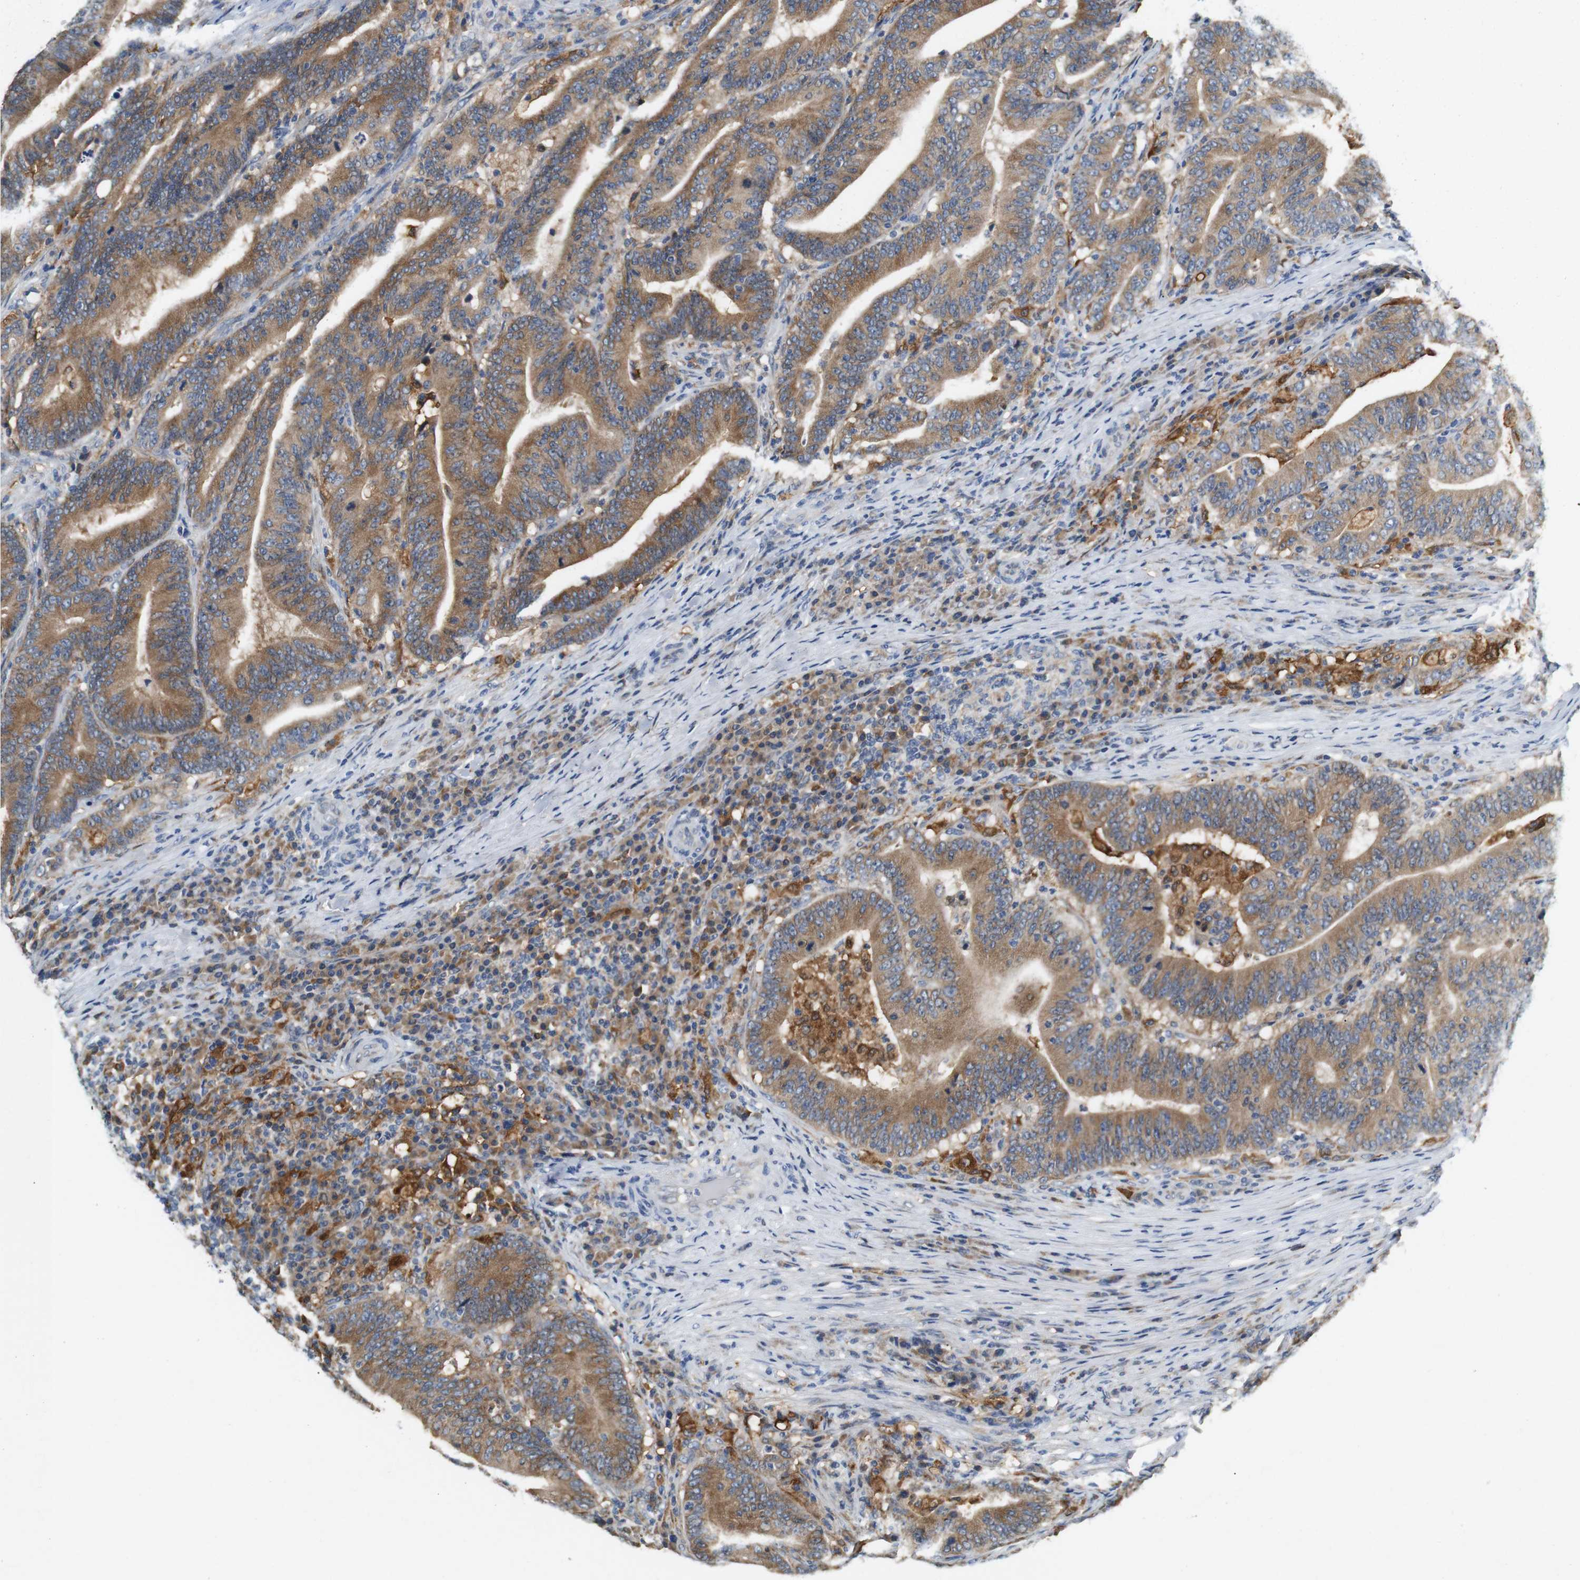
{"staining": {"intensity": "moderate", "quantity": ">75%", "location": "cytoplasmic/membranous"}, "tissue": "colorectal cancer", "cell_type": "Tumor cells", "image_type": "cancer", "snomed": [{"axis": "morphology", "description": "Normal tissue, NOS"}, {"axis": "morphology", "description": "Adenocarcinoma, NOS"}, {"axis": "topography", "description": "Colon"}], "caption": "Immunohistochemical staining of human adenocarcinoma (colorectal) displays medium levels of moderate cytoplasmic/membranous expression in about >75% of tumor cells.", "gene": "NEBL", "patient": {"sex": "female", "age": 66}}